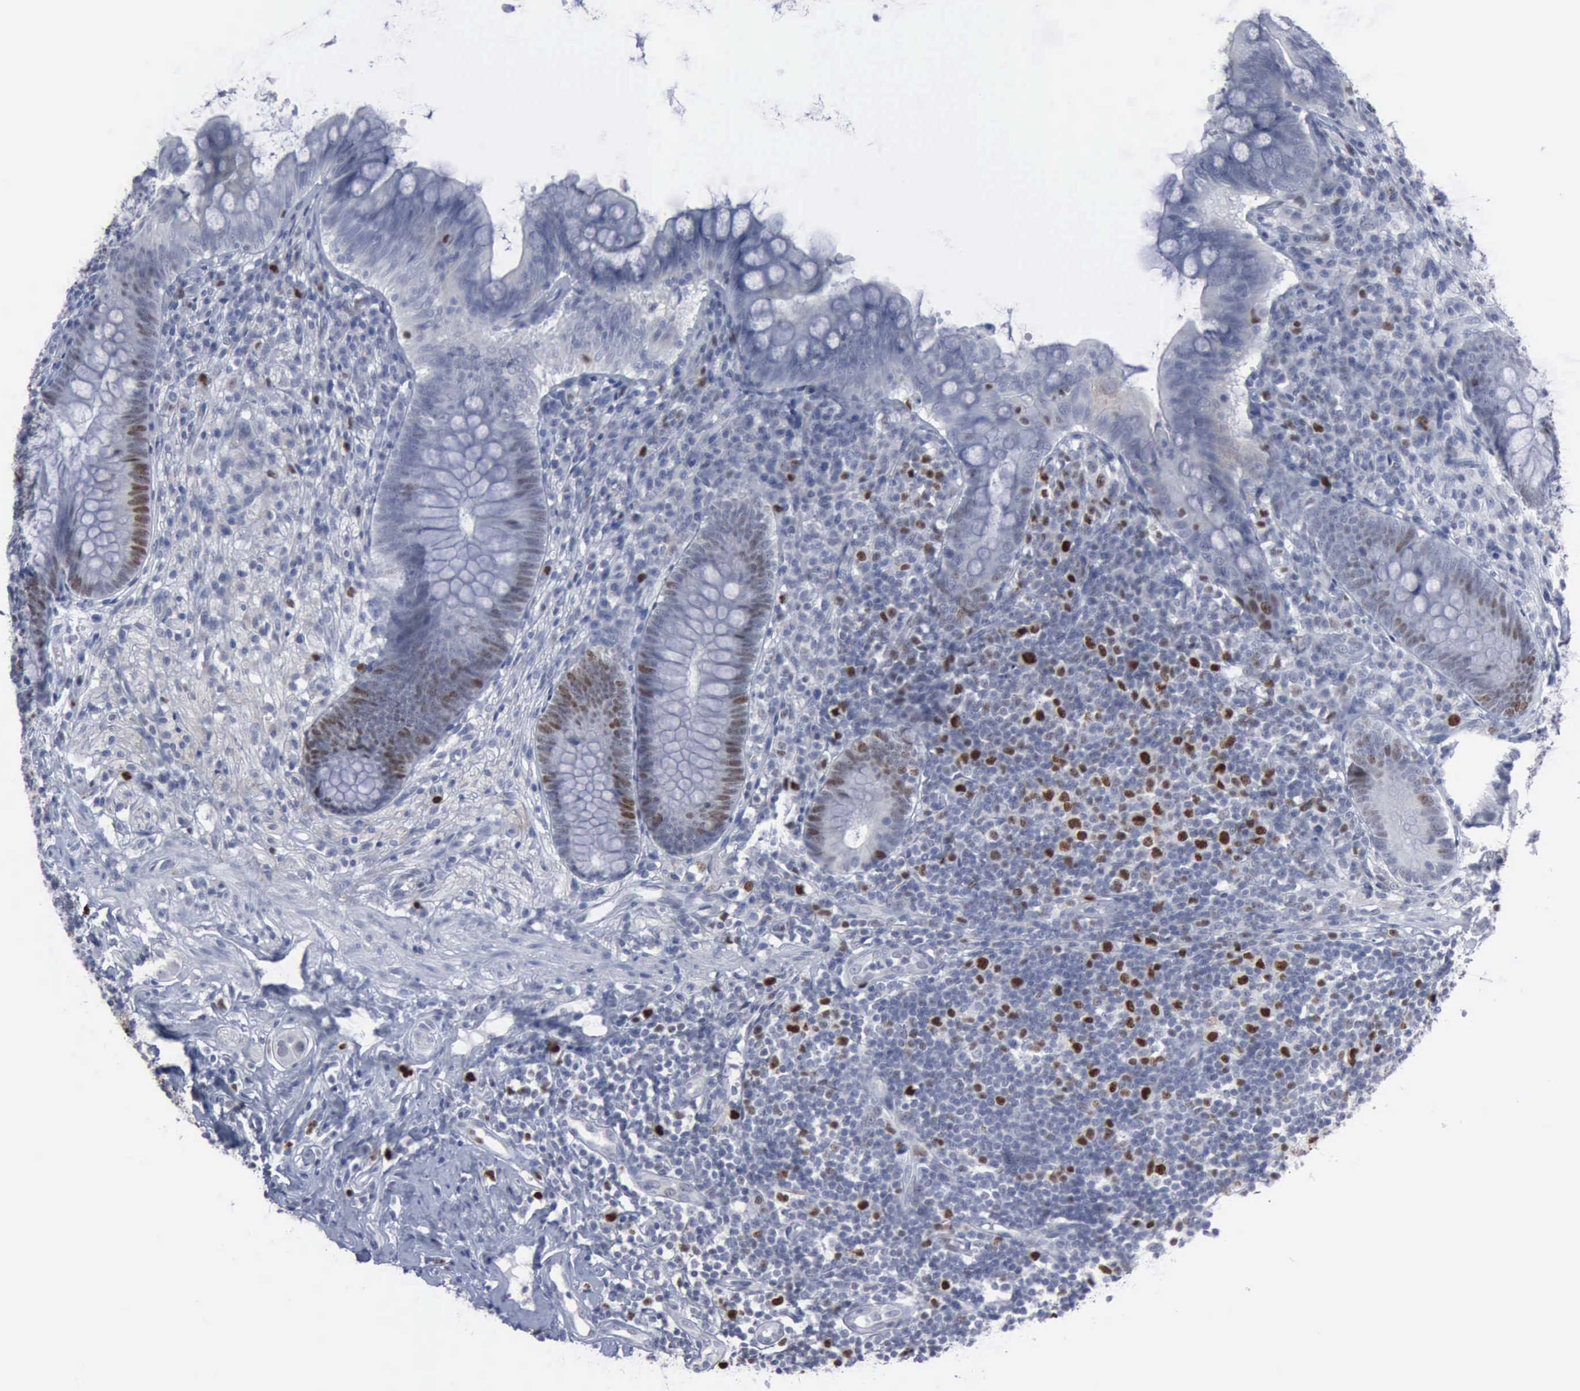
{"staining": {"intensity": "moderate", "quantity": "<25%", "location": "nuclear"}, "tissue": "appendix", "cell_type": "Glandular cells", "image_type": "normal", "snomed": [{"axis": "morphology", "description": "Normal tissue, NOS"}, {"axis": "topography", "description": "Appendix"}], "caption": "A low amount of moderate nuclear positivity is appreciated in approximately <25% of glandular cells in unremarkable appendix.", "gene": "MCM5", "patient": {"sex": "female", "age": 66}}